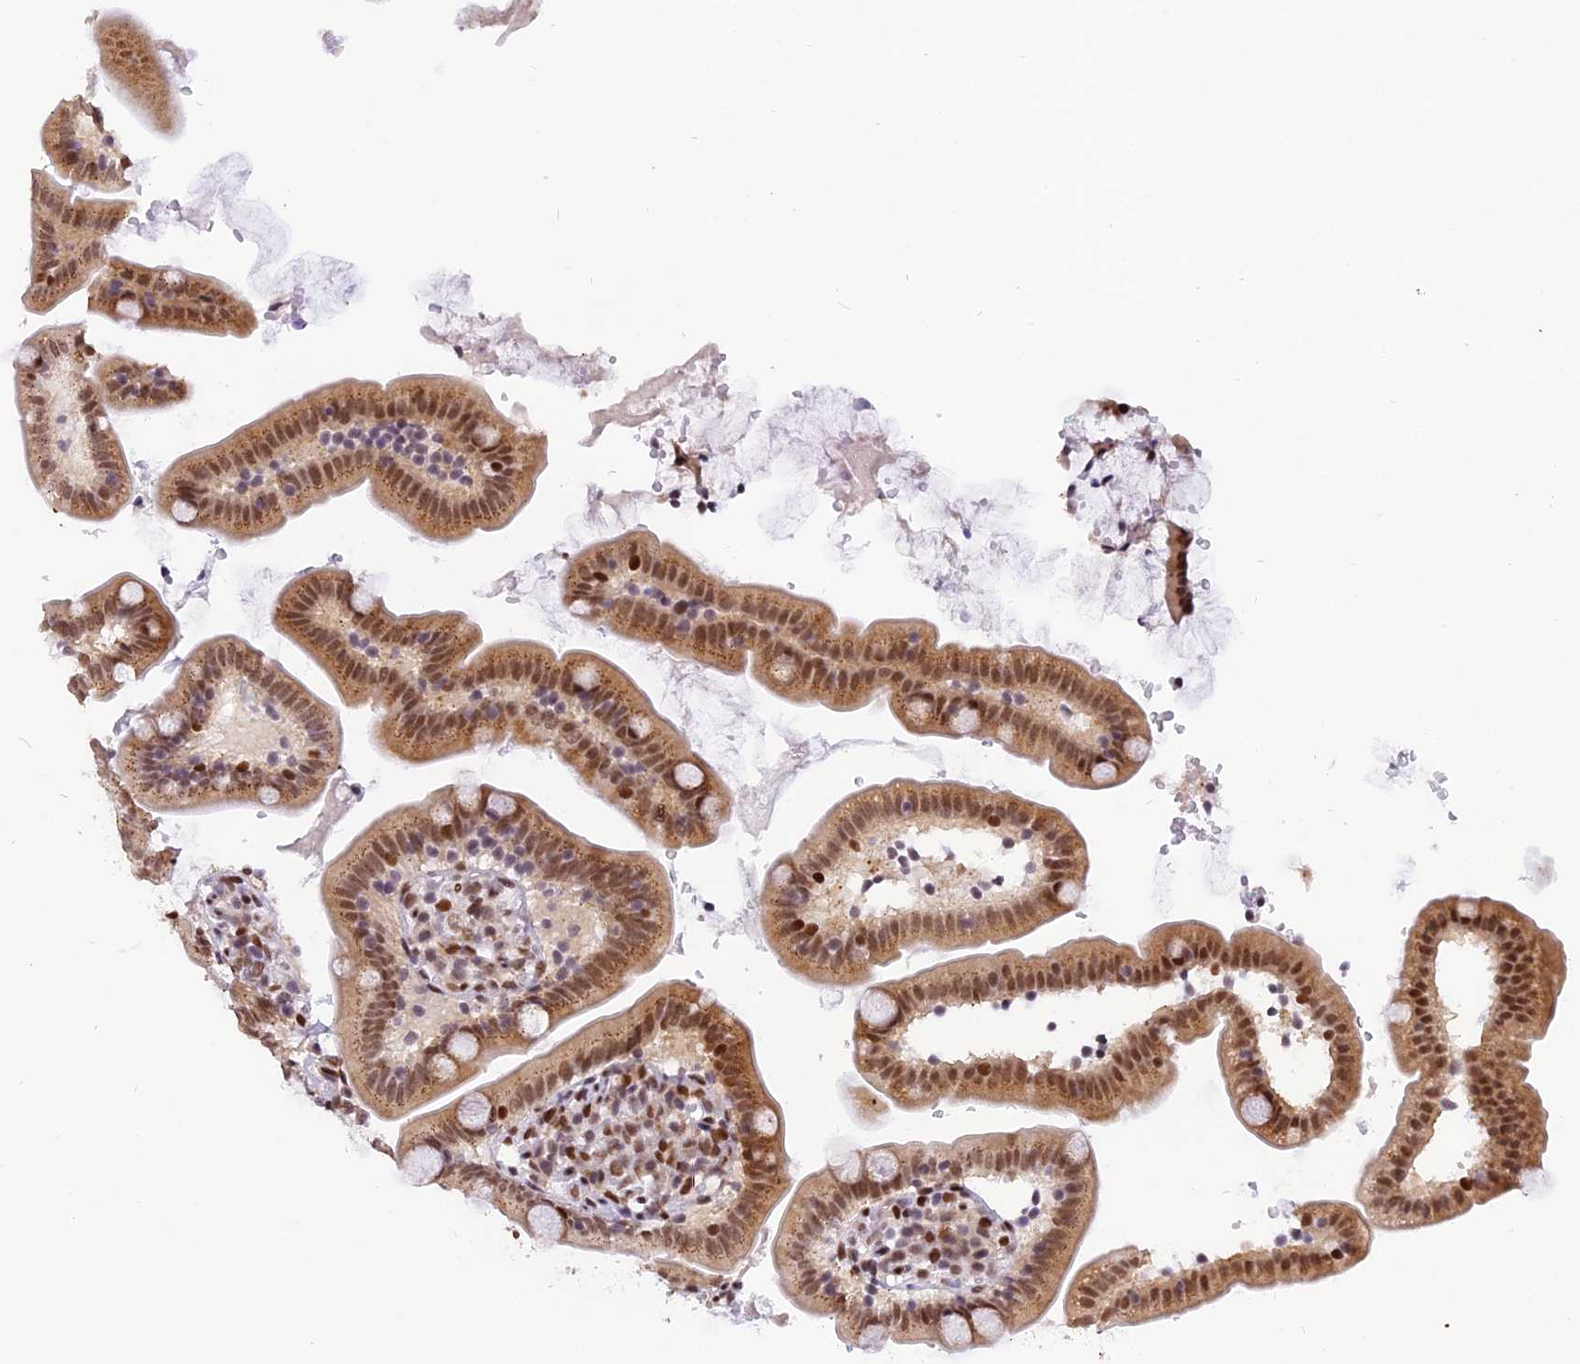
{"staining": {"intensity": "strong", "quantity": ">75%", "location": "nuclear"}, "tissue": "duodenum", "cell_type": "Glandular cells", "image_type": "normal", "snomed": [{"axis": "morphology", "description": "Normal tissue, NOS"}, {"axis": "topography", "description": "Duodenum"}], "caption": "A brown stain highlights strong nuclear expression of a protein in glandular cells of normal duodenum.", "gene": "IRF2BP1", "patient": {"sex": "female", "age": 67}}